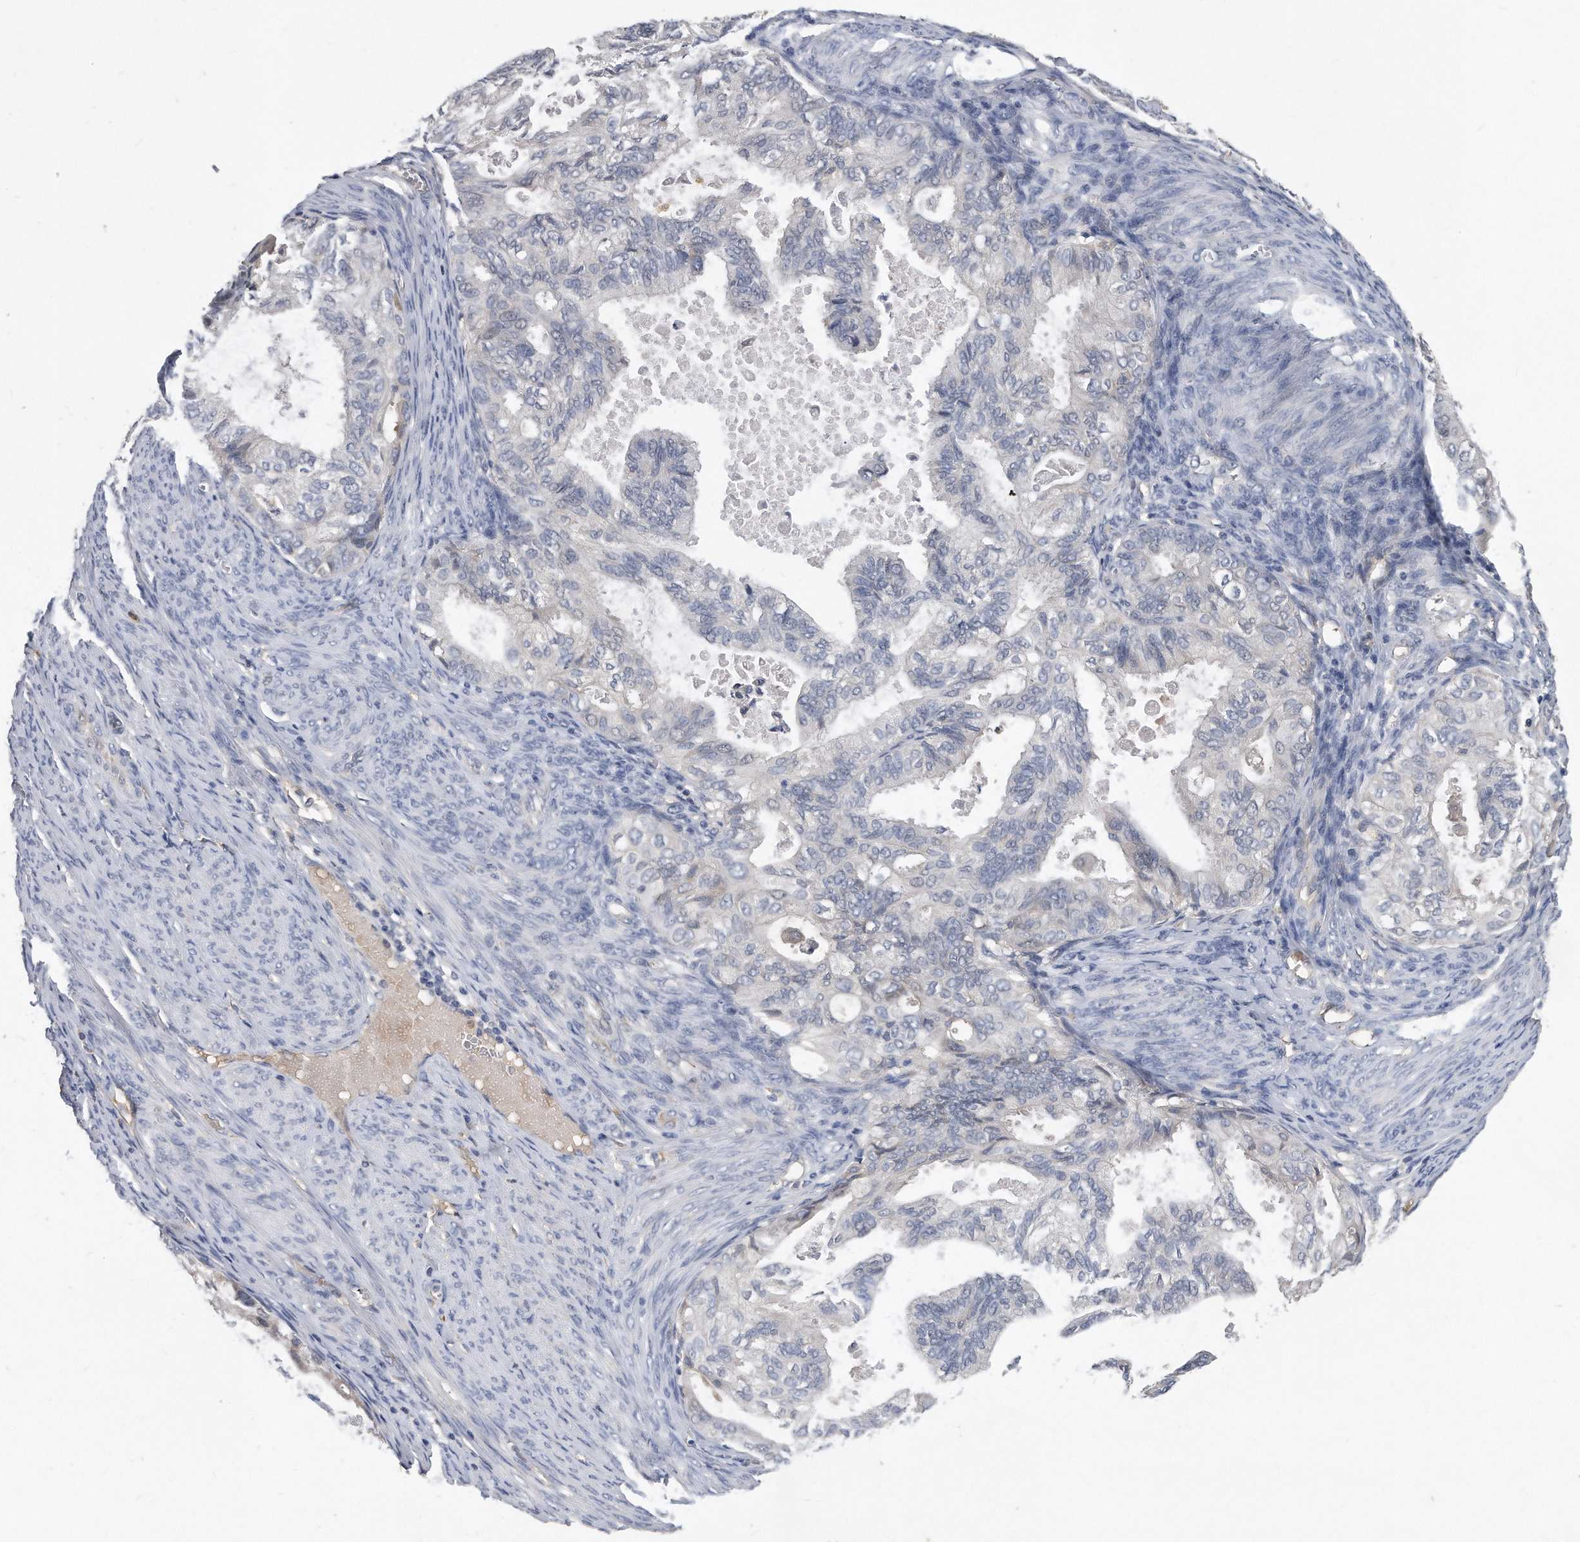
{"staining": {"intensity": "negative", "quantity": "none", "location": "none"}, "tissue": "cervical cancer", "cell_type": "Tumor cells", "image_type": "cancer", "snomed": [{"axis": "morphology", "description": "Normal tissue, NOS"}, {"axis": "morphology", "description": "Adenocarcinoma, NOS"}, {"axis": "topography", "description": "Cervix"}, {"axis": "topography", "description": "Endometrium"}], "caption": "Photomicrograph shows no protein staining in tumor cells of cervical cancer (adenocarcinoma) tissue.", "gene": "HOMER3", "patient": {"sex": "female", "age": 86}}